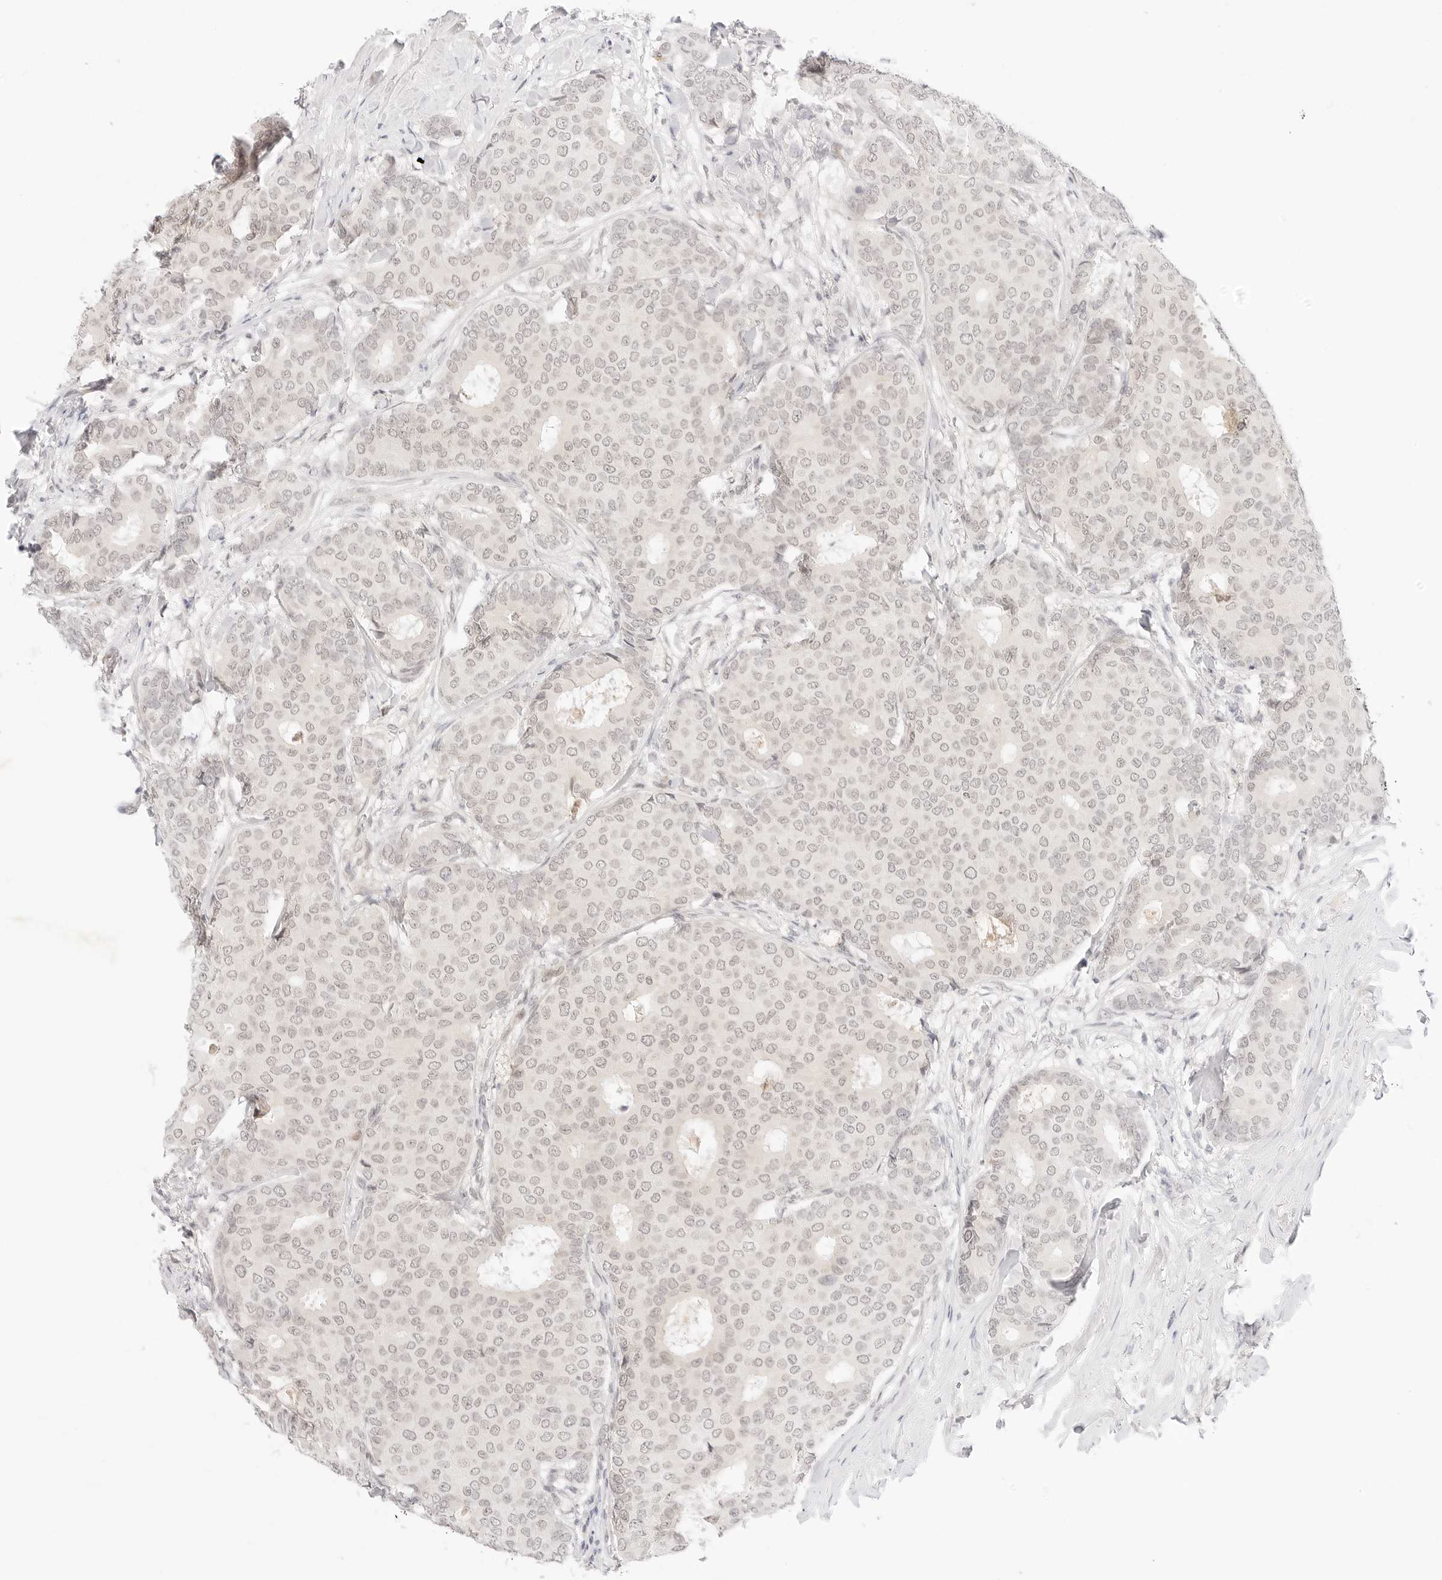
{"staining": {"intensity": "weak", "quantity": ">75%", "location": "nuclear"}, "tissue": "breast cancer", "cell_type": "Tumor cells", "image_type": "cancer", "snomed": [{"axis": "morphology", "description": "Duct carcinoma"}, {"axis": "topography", "description": "Breast"}], "caption": "A high-resolution photomicrograph shows immunohistochemistry (IHC) staining of breast intraductal carcinoma, which exhibits weak nuclear positivity in about >75% of tumor cells. The staining is performed using DAB (3,3'-diaminobenzidine) brown chromogen to label protein expression. The nuclei are counter-stained blue using hematoxylin.", "gene": "XKR4", "patient": {"sex": "female", "age": 75}}